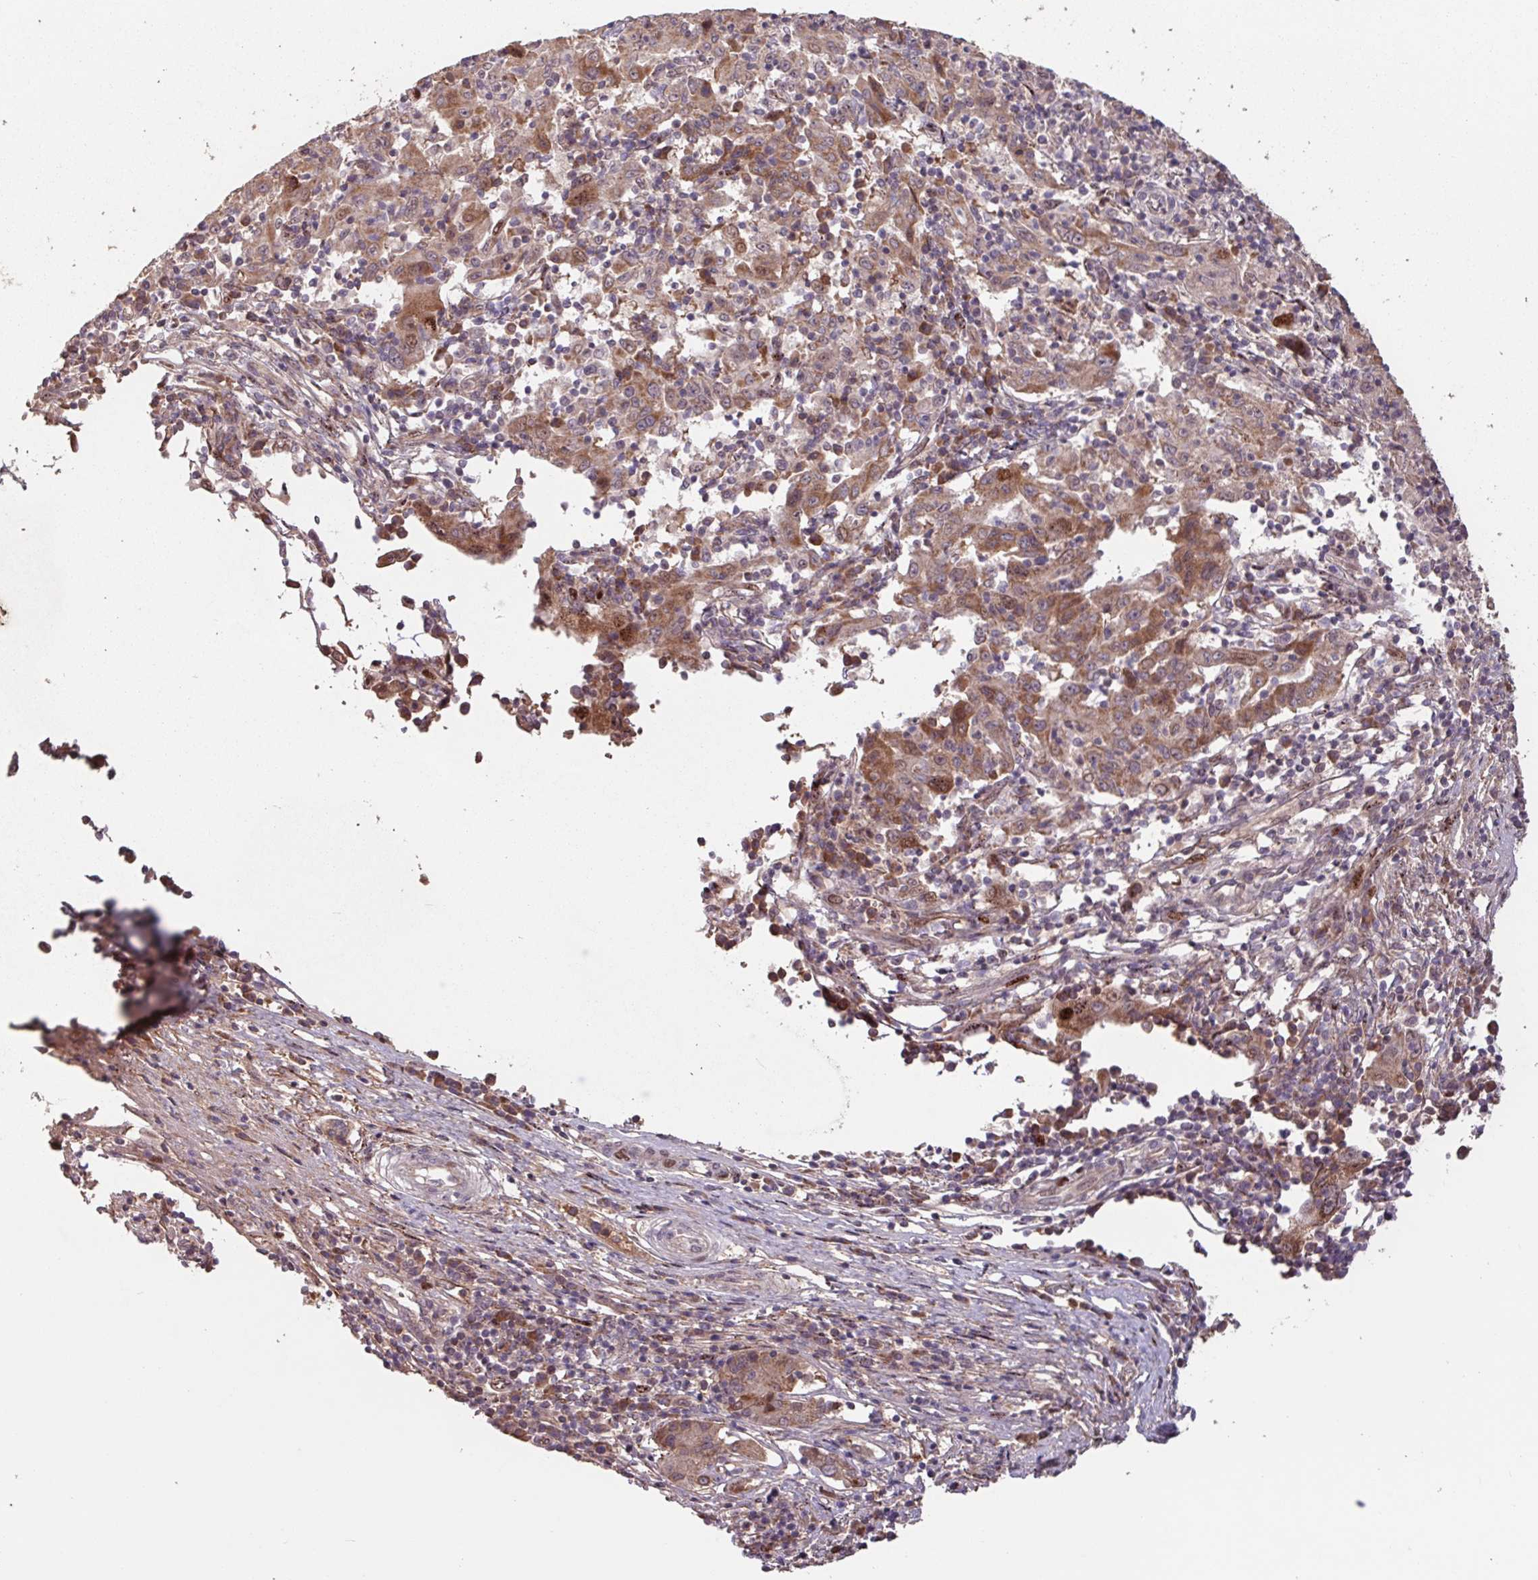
{"staining": {"intensity": "moderate", "quantity": ">75%", "location": "cytoplasmic/membranous"}, "tissue": "pancreatic cancer", "cell_type": "Tumor cells", "image_type": "cancer", "snomed": [{"axis": "morphology", "description": "Adenocarcinoma, NOS"}, {"axis": "topography", "description": "Pancreas"}], "caption": "Protein positivity by immunohistochemistry (IHC) displays moderate cytoplasmic/membranous staining in about >75% of tumor cells in adenocarcinoma (pancreatic).", "gene": "TMEM88", "patient": {"sex": "male", "age": 63}}